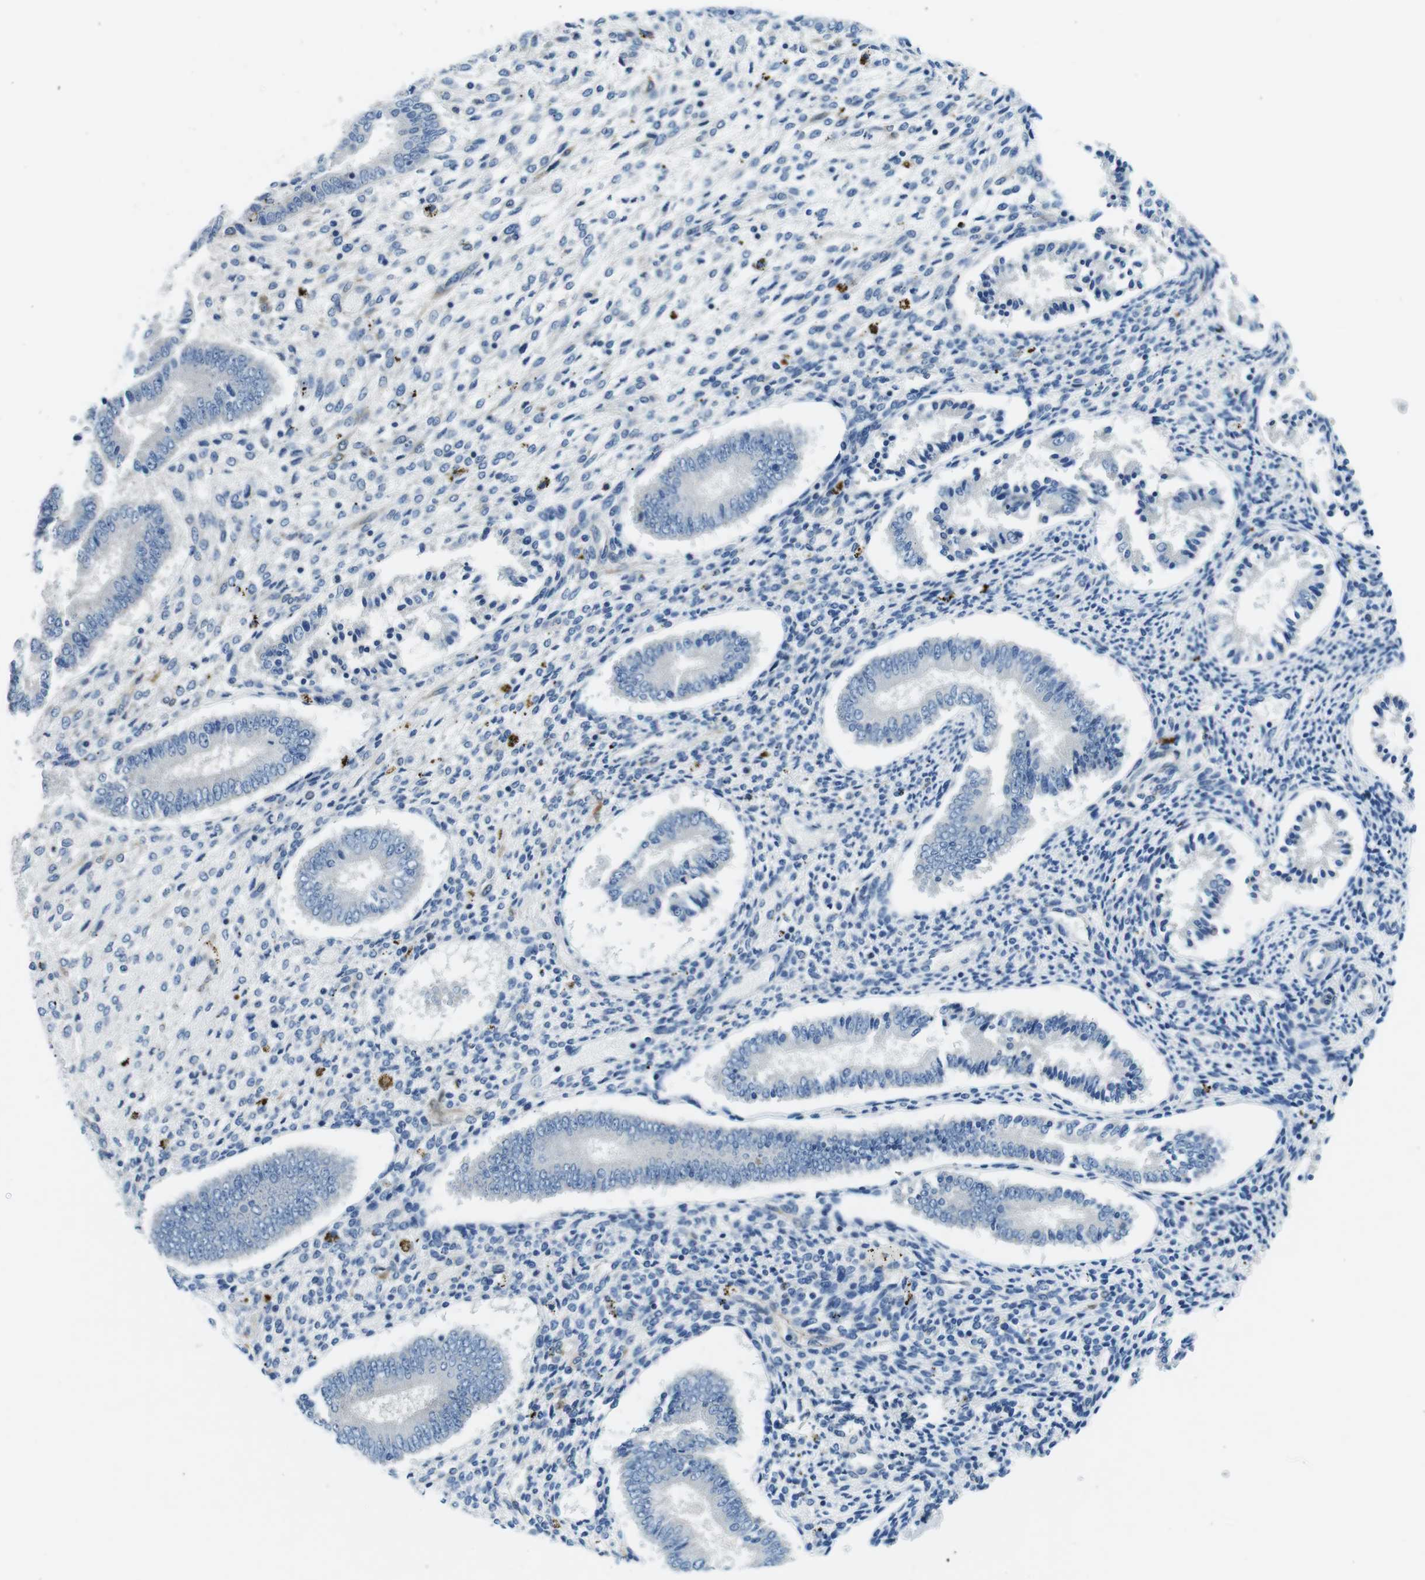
{"staining": {"intensity": "moderate", "quantity": "25%-75%", "location": "cytoplasmic/membranous"}, "tissue": "endometrium", "cell_type": "Cells in endometrial stroma", "image_type": "normal", "snomed": [{"axis": "morphology", "description": "Normal tissue, NOS"}, {"axis": "topography", "description": "Endometrium"}], "caption": "The immunohistochemical stain shows moderate cytoplasmic/membranous expression in cells in endometrial stroma of unremarkable endometrium. (DAB (3,3'-diaminobenzidine) IHC, brown staining for protein, blue staining for nuclei).", "gene": "PHLDA1", "patient": {"sex": "female", "age": 42}}